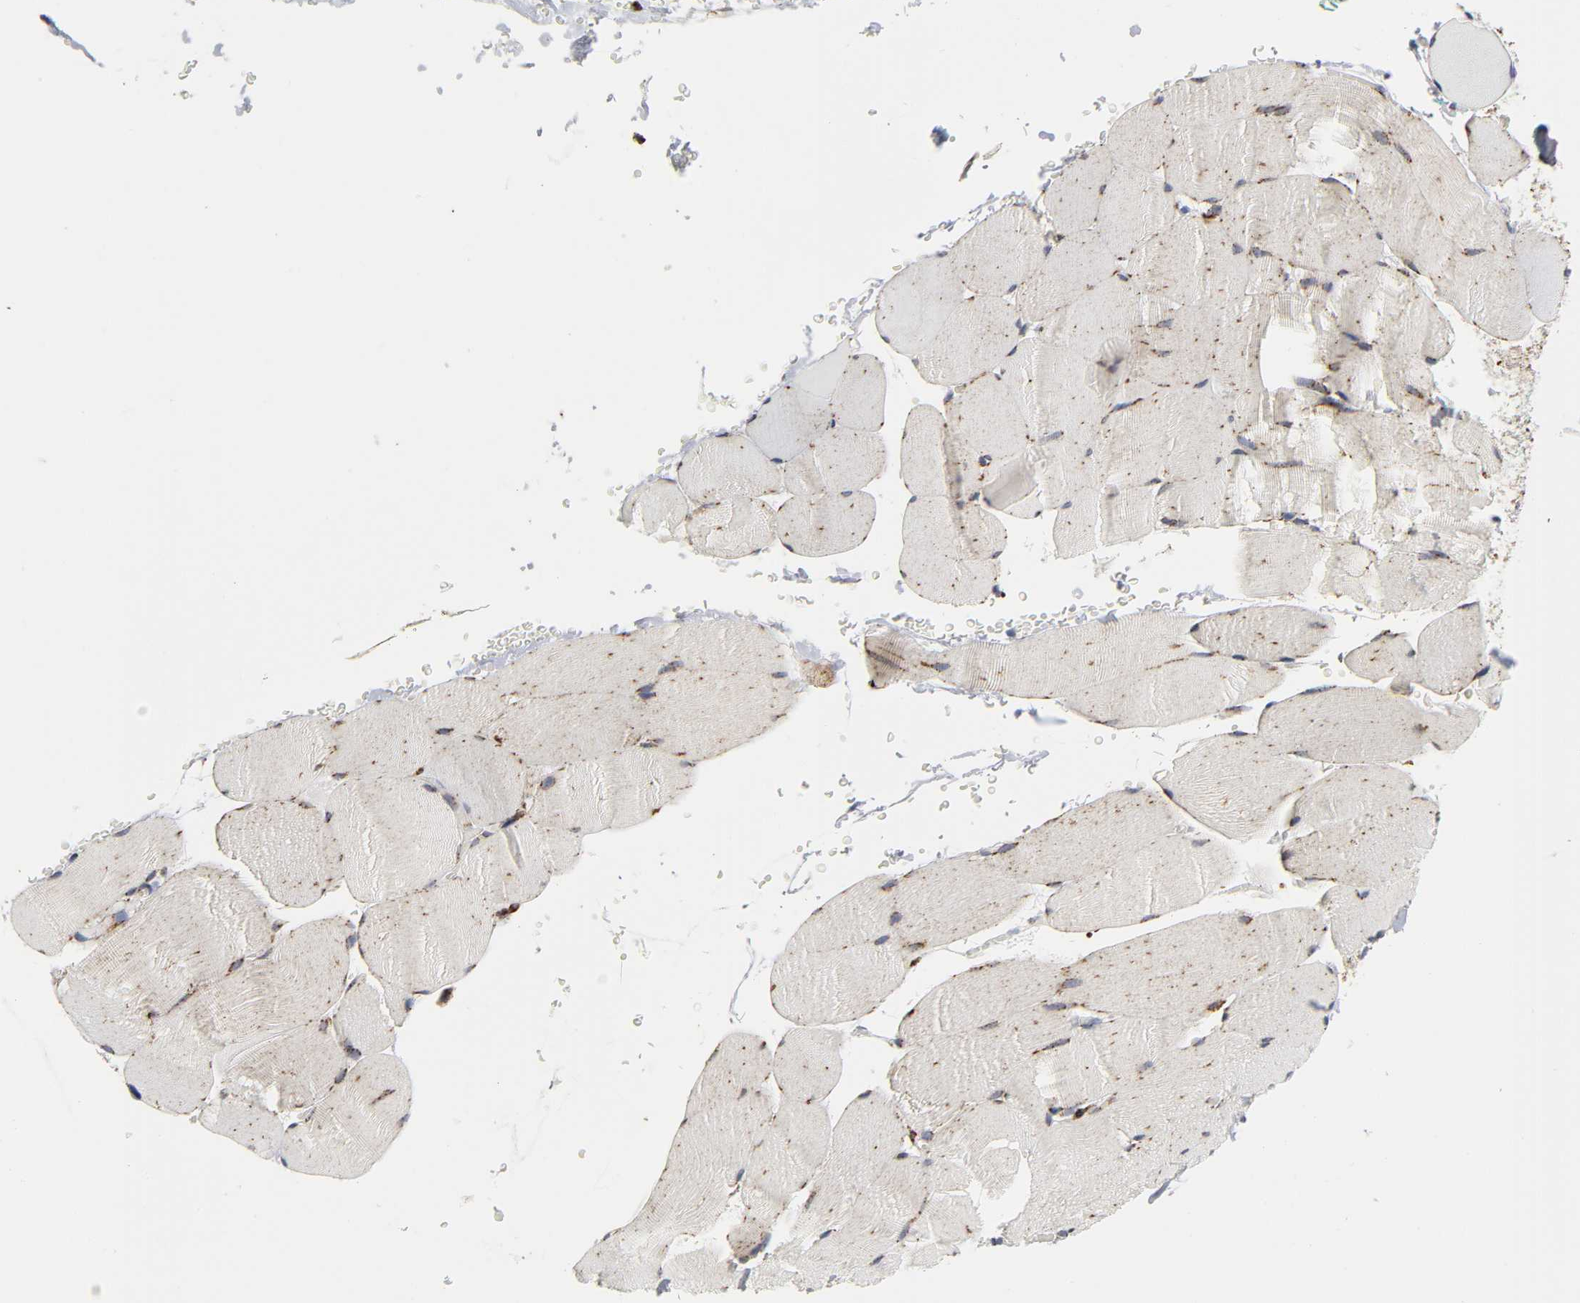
{"staining": {"intensity": "moderate", "quantity": ">75%", "location": "cytoplasmic/membranous"}, "tissue": "skeletal muscle", "cell_type": "Myocytes", "image_type": "normal", "snomed": [{"axis": "morphology", "description": "Normal tissue, NOS"}, {"axis": "topography", "description": "Skeletal muscle"}], "caption": "Unremarkable skeletal muscle exhibits moderate cytoplasmic/membranous positivity in approximately >75% of myocytes, visualized by immunohistochemistry.", "gene": "PSAP", "patient": {"sex": "male", "age": 62}}